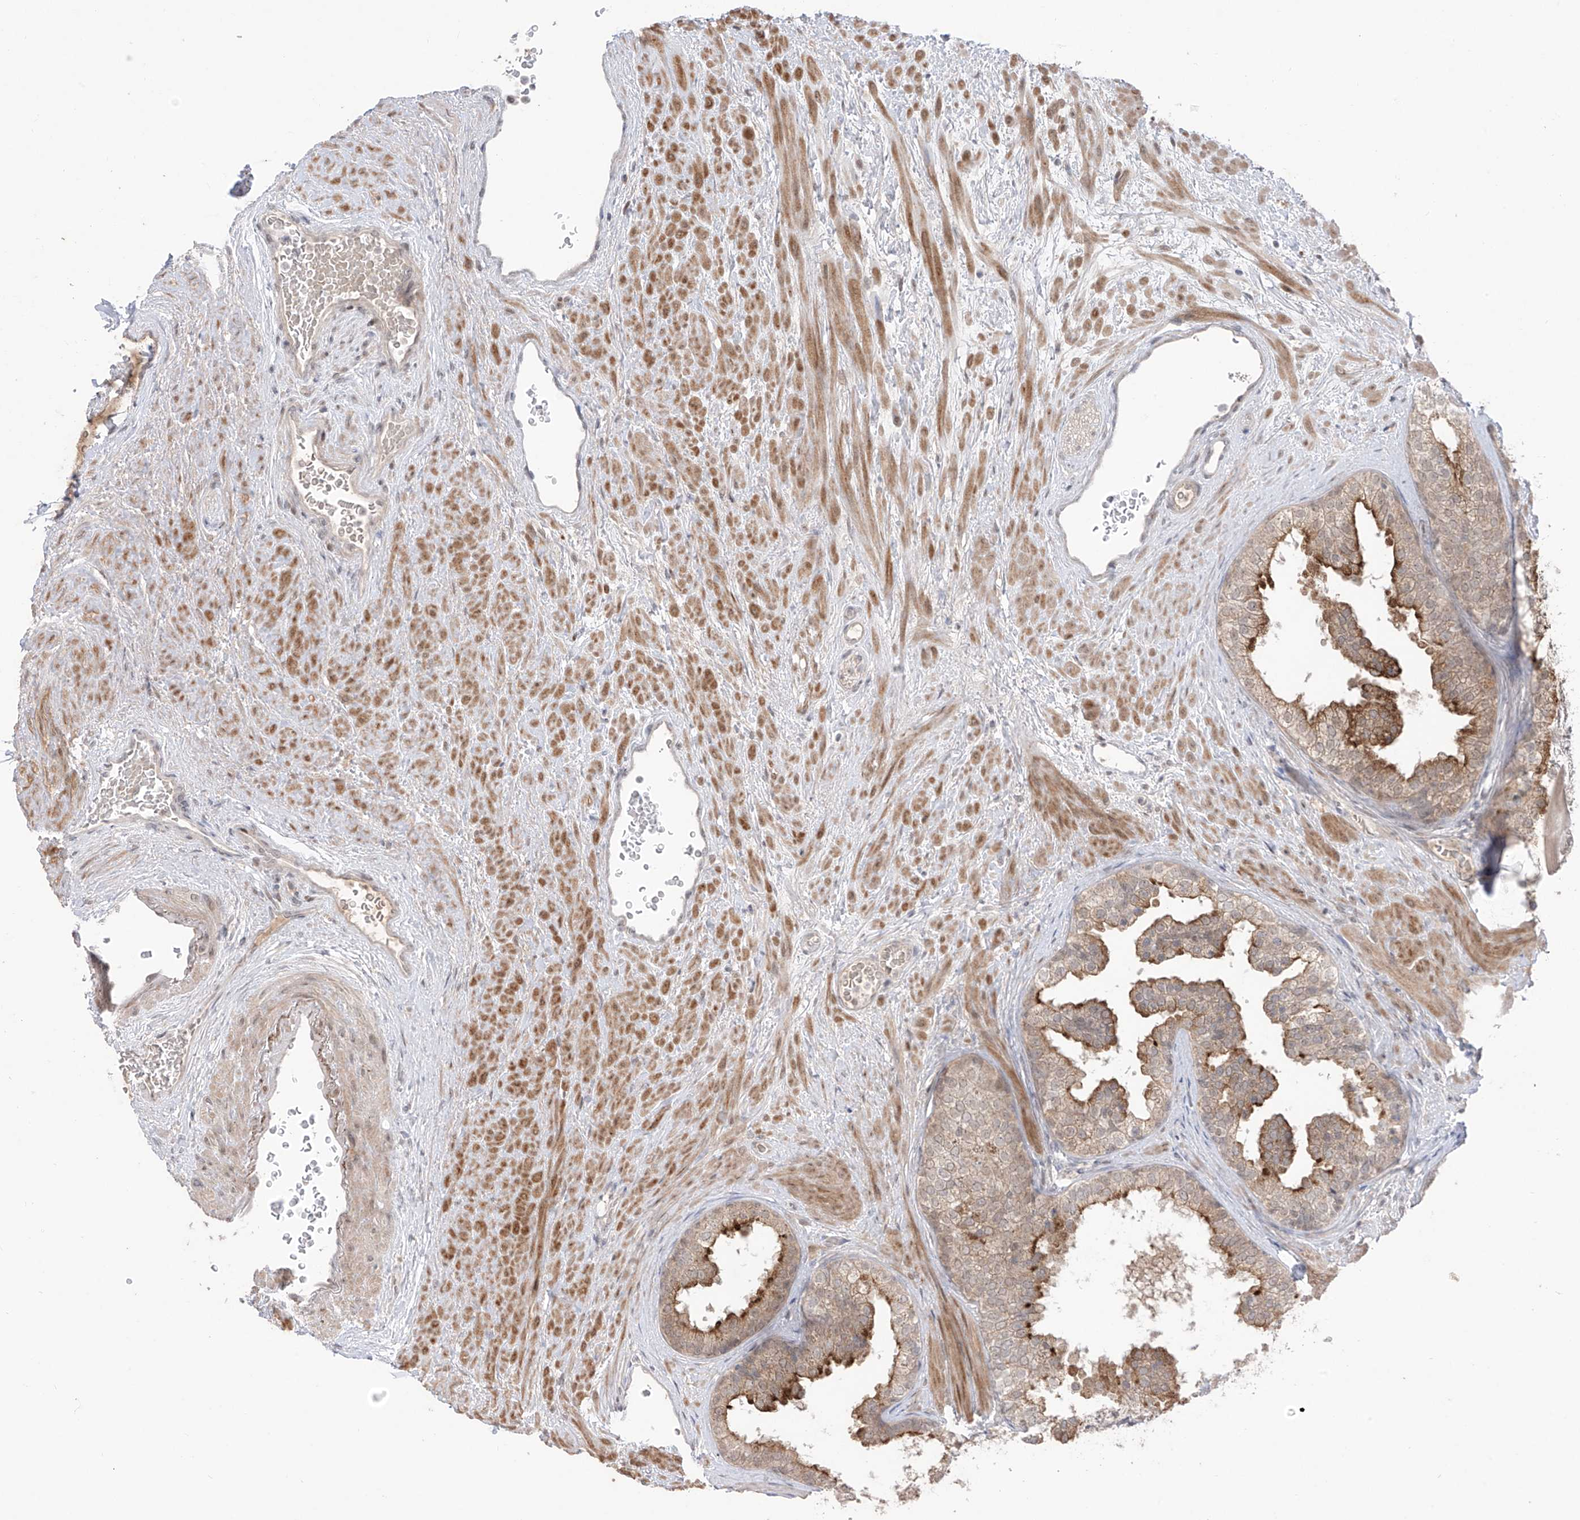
{"staining": {"intensity": "moderate", "quantity": "25%-75%", "location": "cytoplasmic/membranous"}, "tissue": "prostate", "cell_type": "Glandular cells", "image_type": "normal", "snomed": [{"axis": "morphology", "description": "Normal tissue, NOS"}, {"axis": "topography", "description": "Prostate"}], "caption": "DAB immunohistochemical staining of normal prostate shows moderate cytoplasmic/membranous protein staining in approximately 25%-75% of glandular cells. Immunohistochemistry stains the protein of interest in brown and the nuclei are stained blue.", "gene": "OGT", "patient": {"sex": "male", "age": 48}}